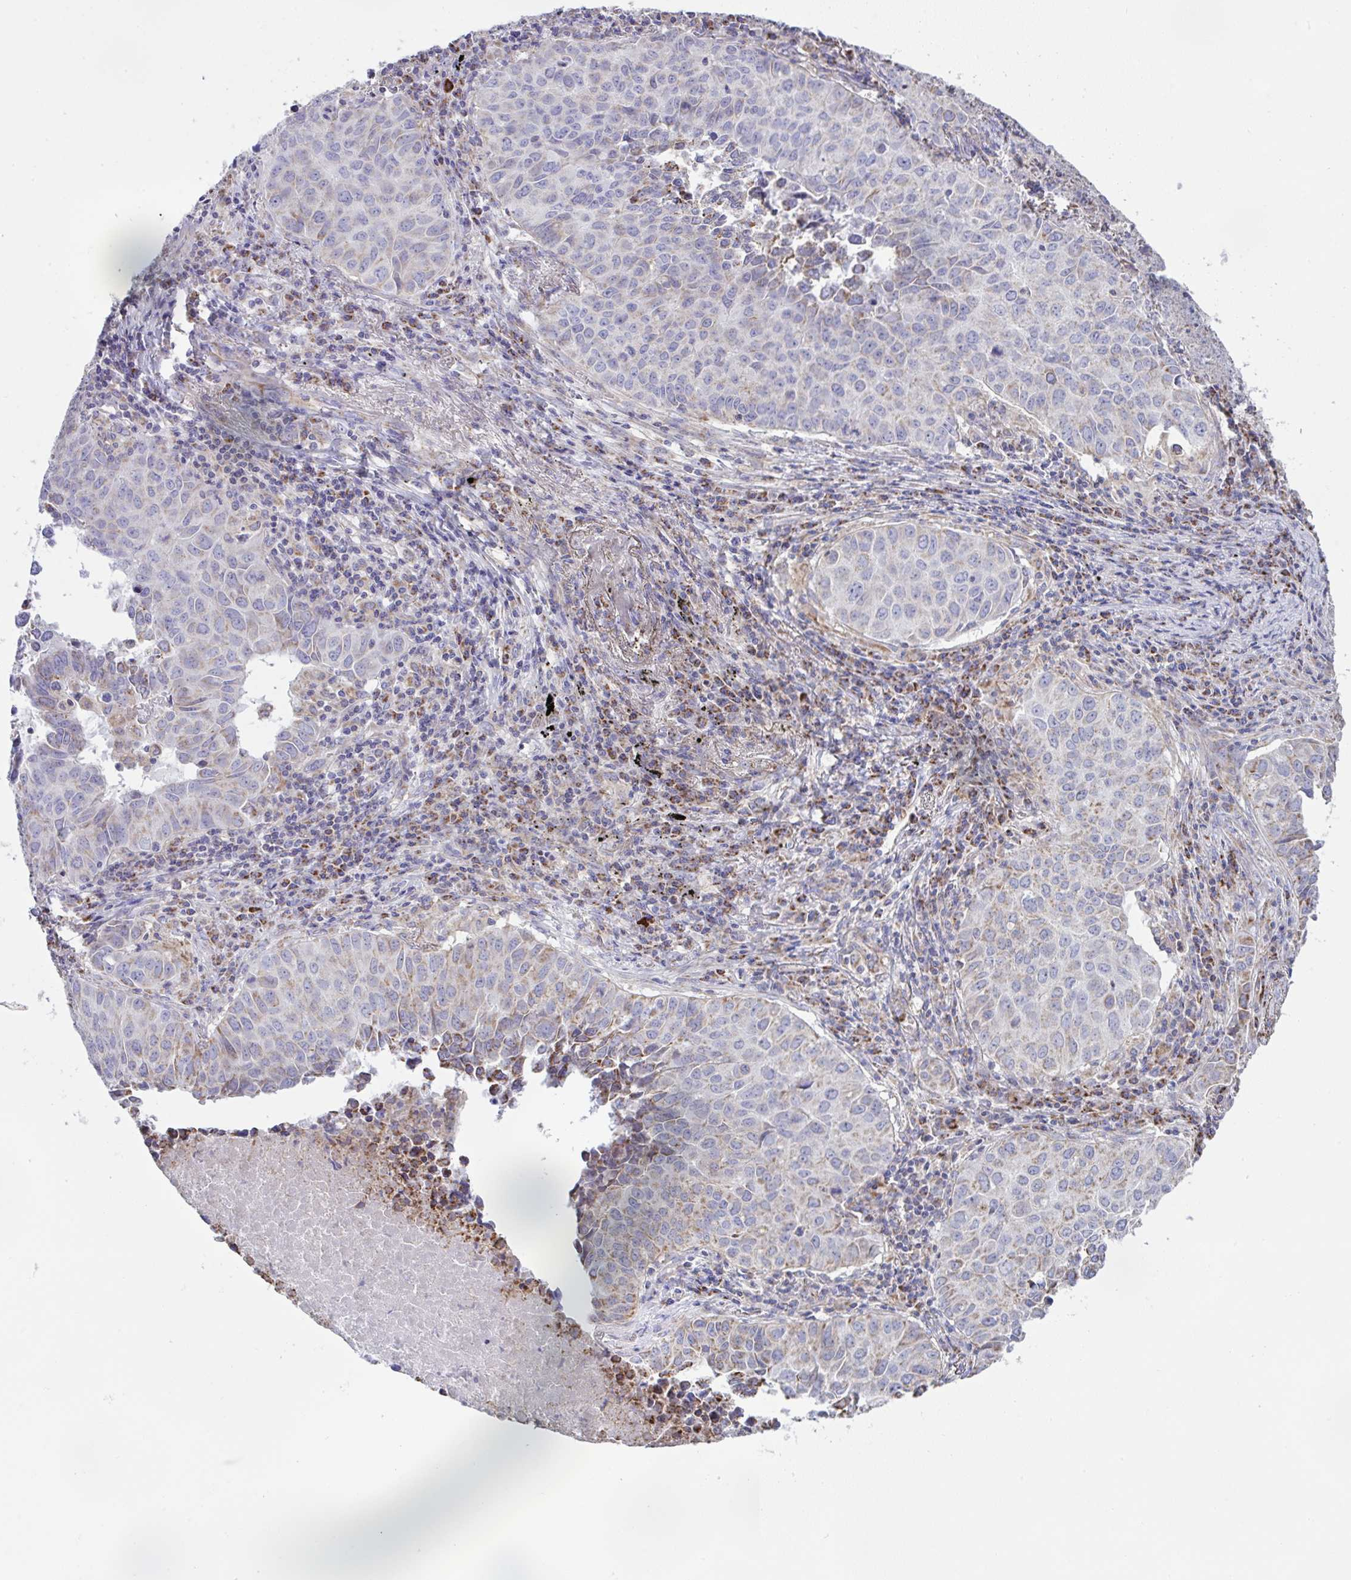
{"staining": {"intensity": "weak", "quantity": "25%-75%", "location": "cytoplasmic/membranous"}, "tissue": "lung cancer", "cell_type": "Tumor cells", "image_type": "cancer", "snomed": [{"axis": "morphology", "description": "Adenocarcinoma, NOS"}, {"axis": "topography", "description": "Lung"}], "caption": "Immunohistochemical staining of human lung adenocarcinoma exhibits low levels of weak cytoplasmic/membranous protein staining in about 25%-75% of tumor cells. The protein of interest is stained brown, and the nuclei are stained in blue (DAB IHC with brightfield microscopy, high magnification).", "gene": "DOK7", "patient": {"sex": "female", "age": 50}}